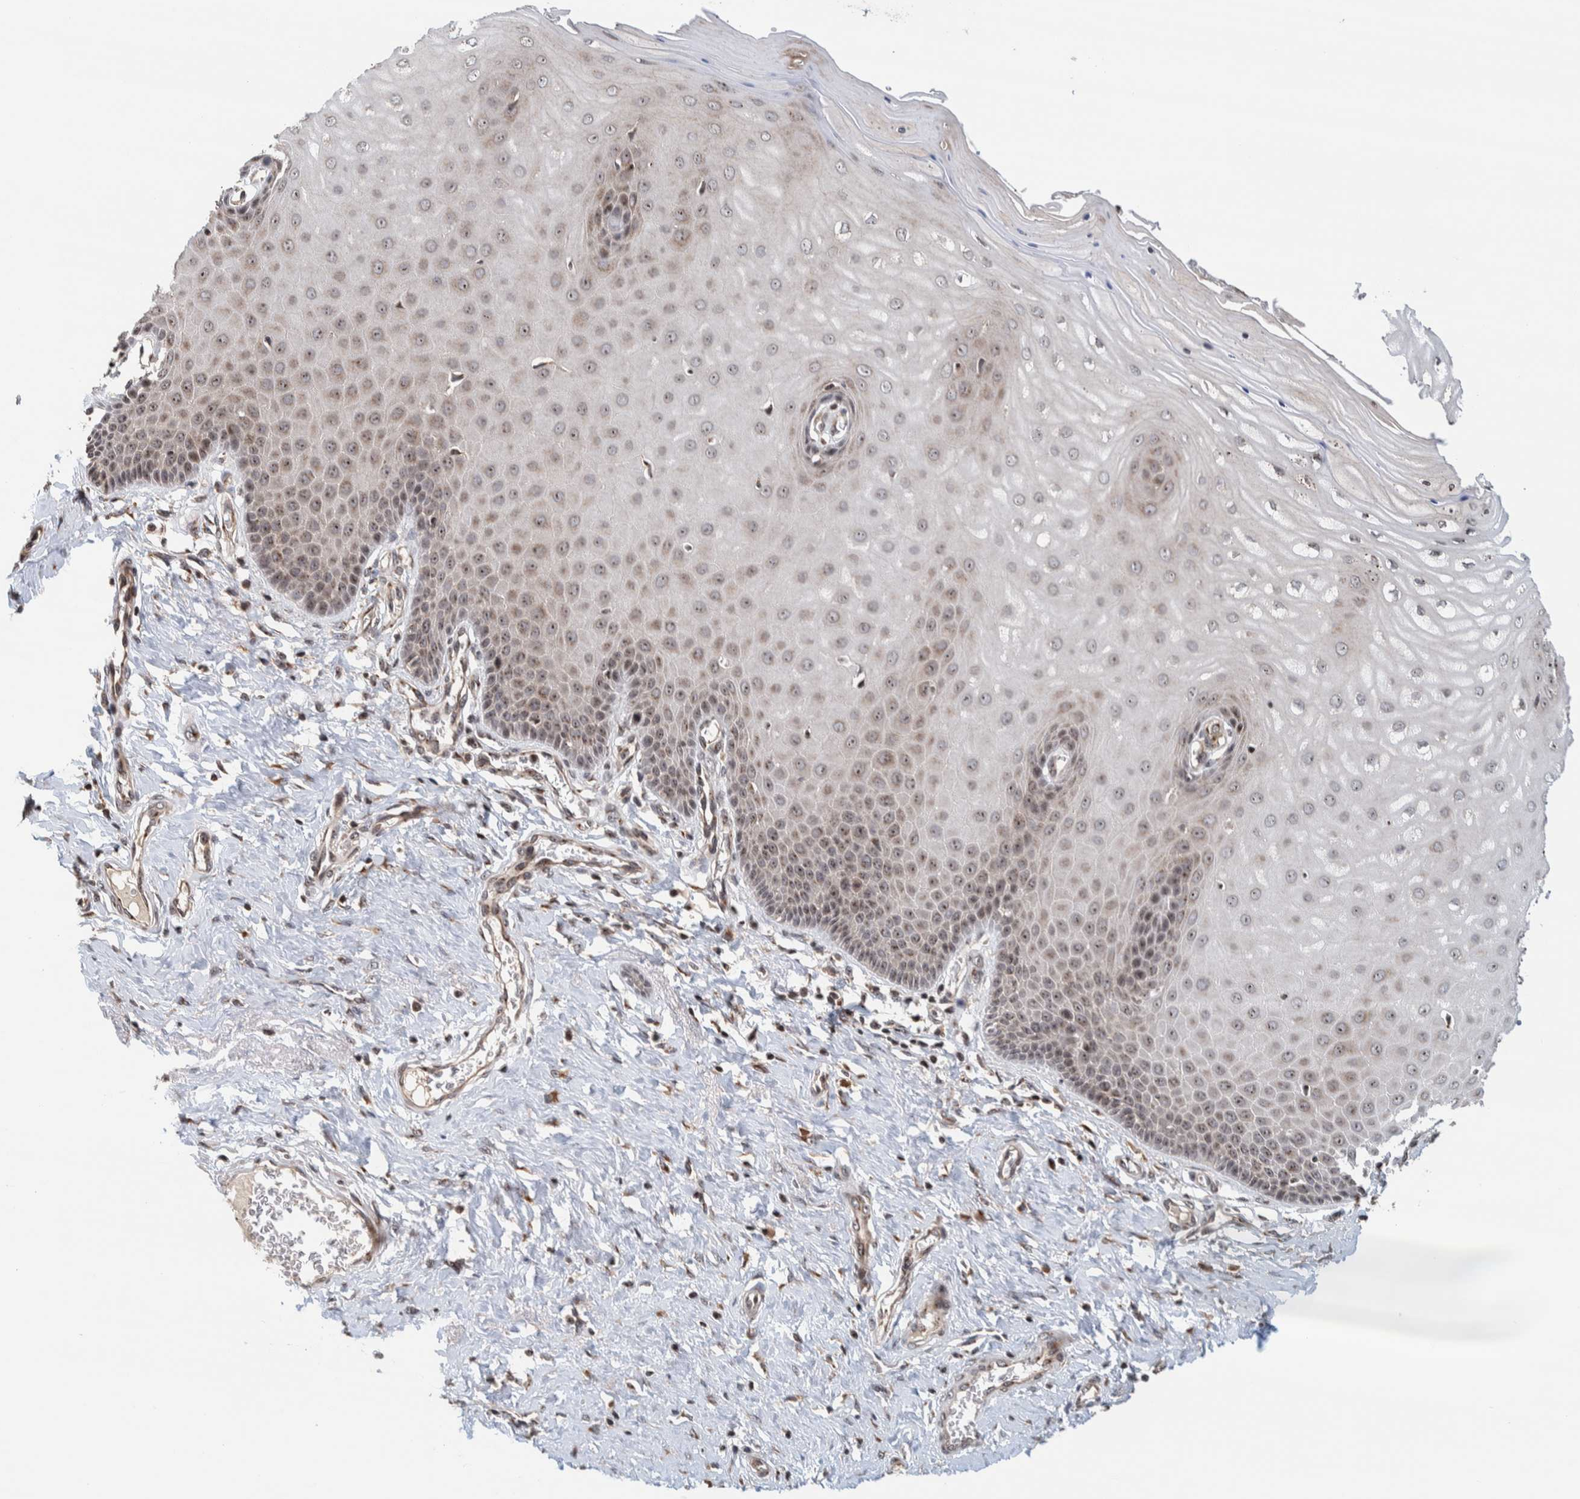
{"staining": {"intensity": "weak", "quantity": ">75%", "location": "cytoplasmic/membranous"}, "tissue": "cervix", "cell_type": "Glandular cells", "image_type": "normal", "snomed": [{"axis": "morphology", "description": "Normal tissue, NOS"}, {"axis": "topography", "description": "Cervix"}], "caption": "The micrograph demonstrates a brown stain indicating the presence of a protein in the cytoplasmic/membranous of glandular cells in cervix.", "gene": "CCDC182", "patient": {"sex": "female", "age": 55}}